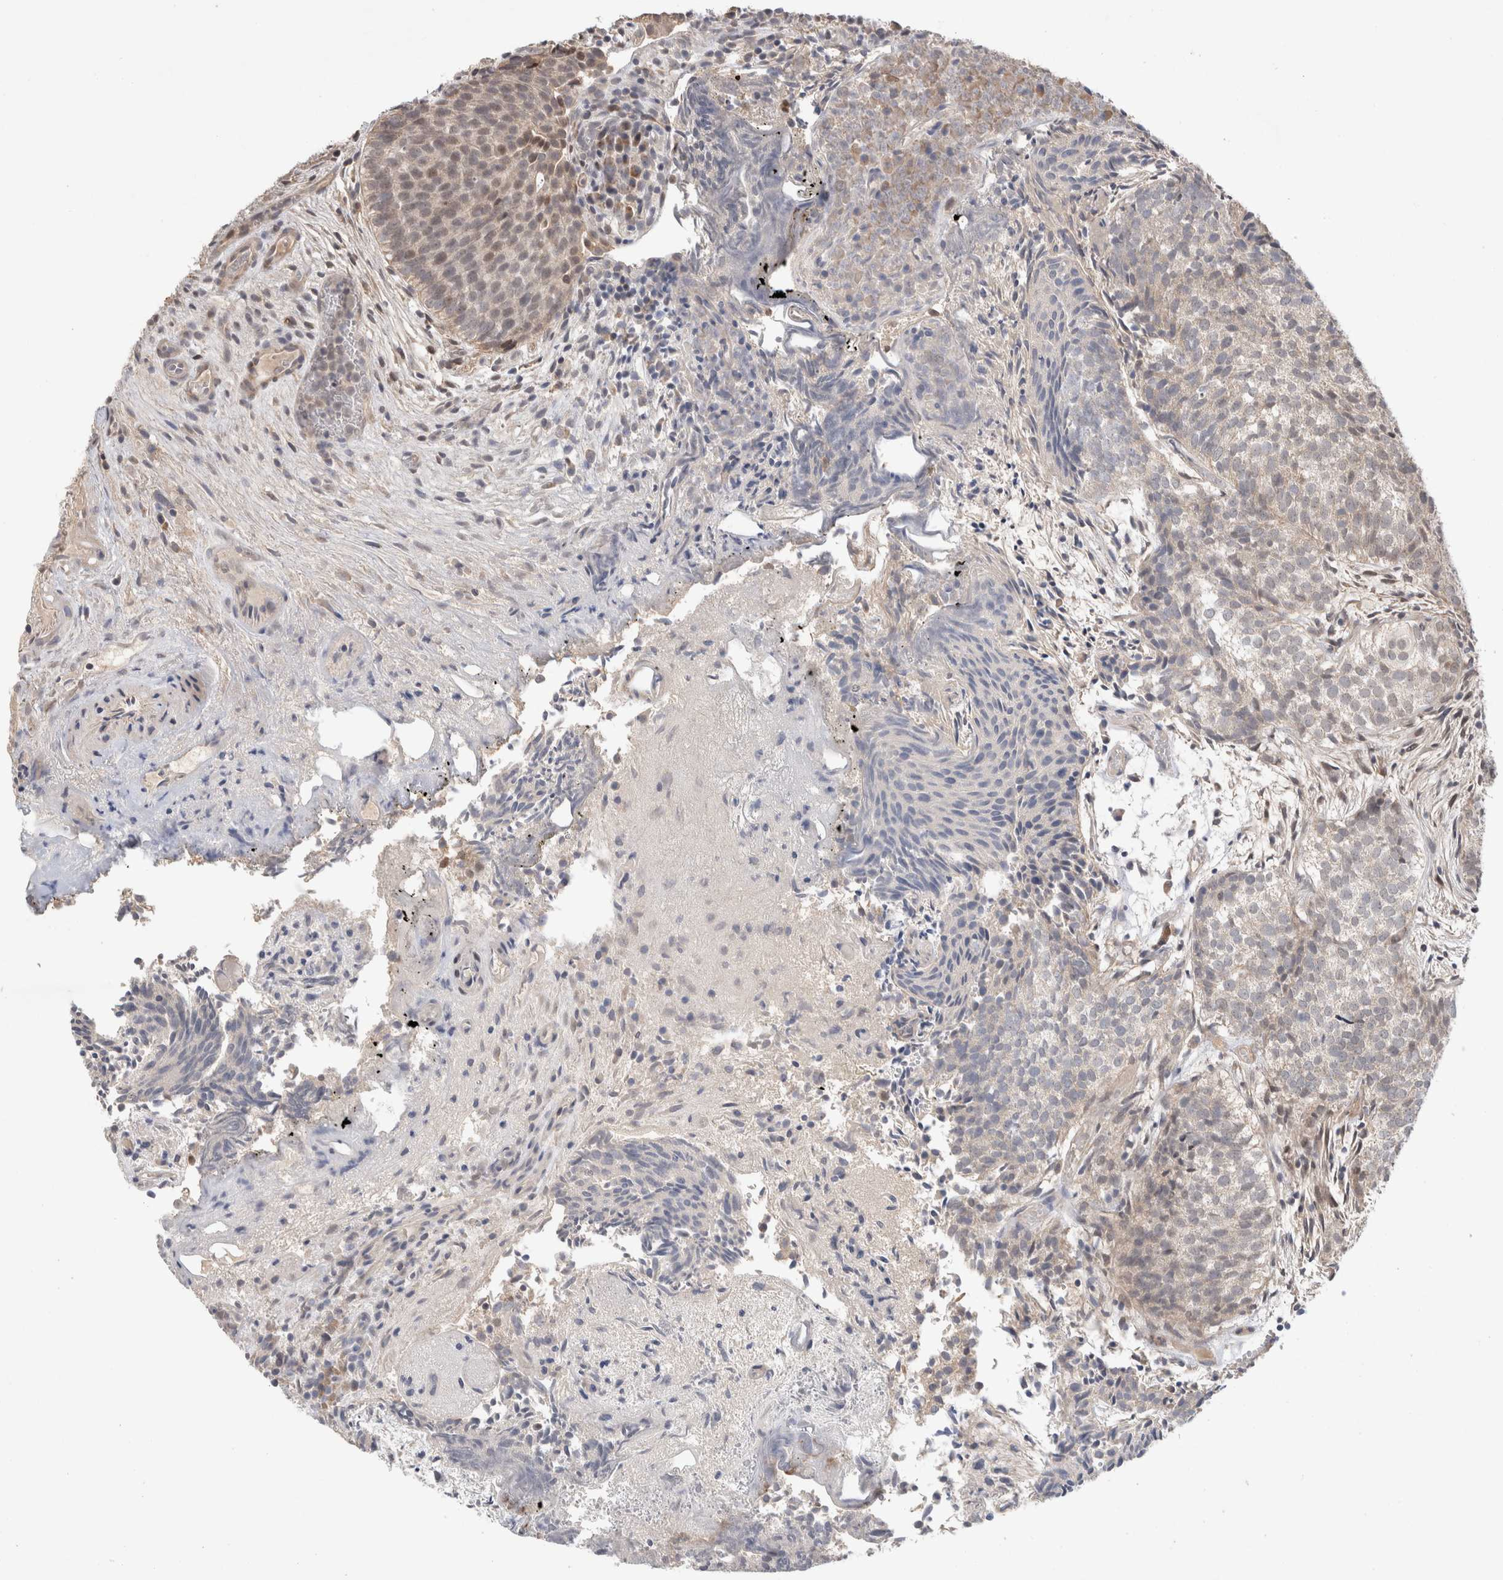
{"staining": {"intensity": "weak", "quantity": "<25%", "location": "cytoplasmic/membranous,nuclear"}, "tissue": "urothelial cancer", "cell_type": "Tumor cells", "image_type": "cancer", "snomed": [{"axis": "morphology", "description": "Urothelial carcinoma, Low grade"}, {"axis": "topography", "description": "Urinary bladder"}], "caption": "Immunohistochemistry (IHC) image of neoplastic tissue: human urothelial carcinoma (low-grade) stained with DAB (3,3'-diaminobenzidine) demonstrates no significant protein staining in tumor cells.", "gene": "SYDE2", "patient": {"sex": "male", "age": 86}}